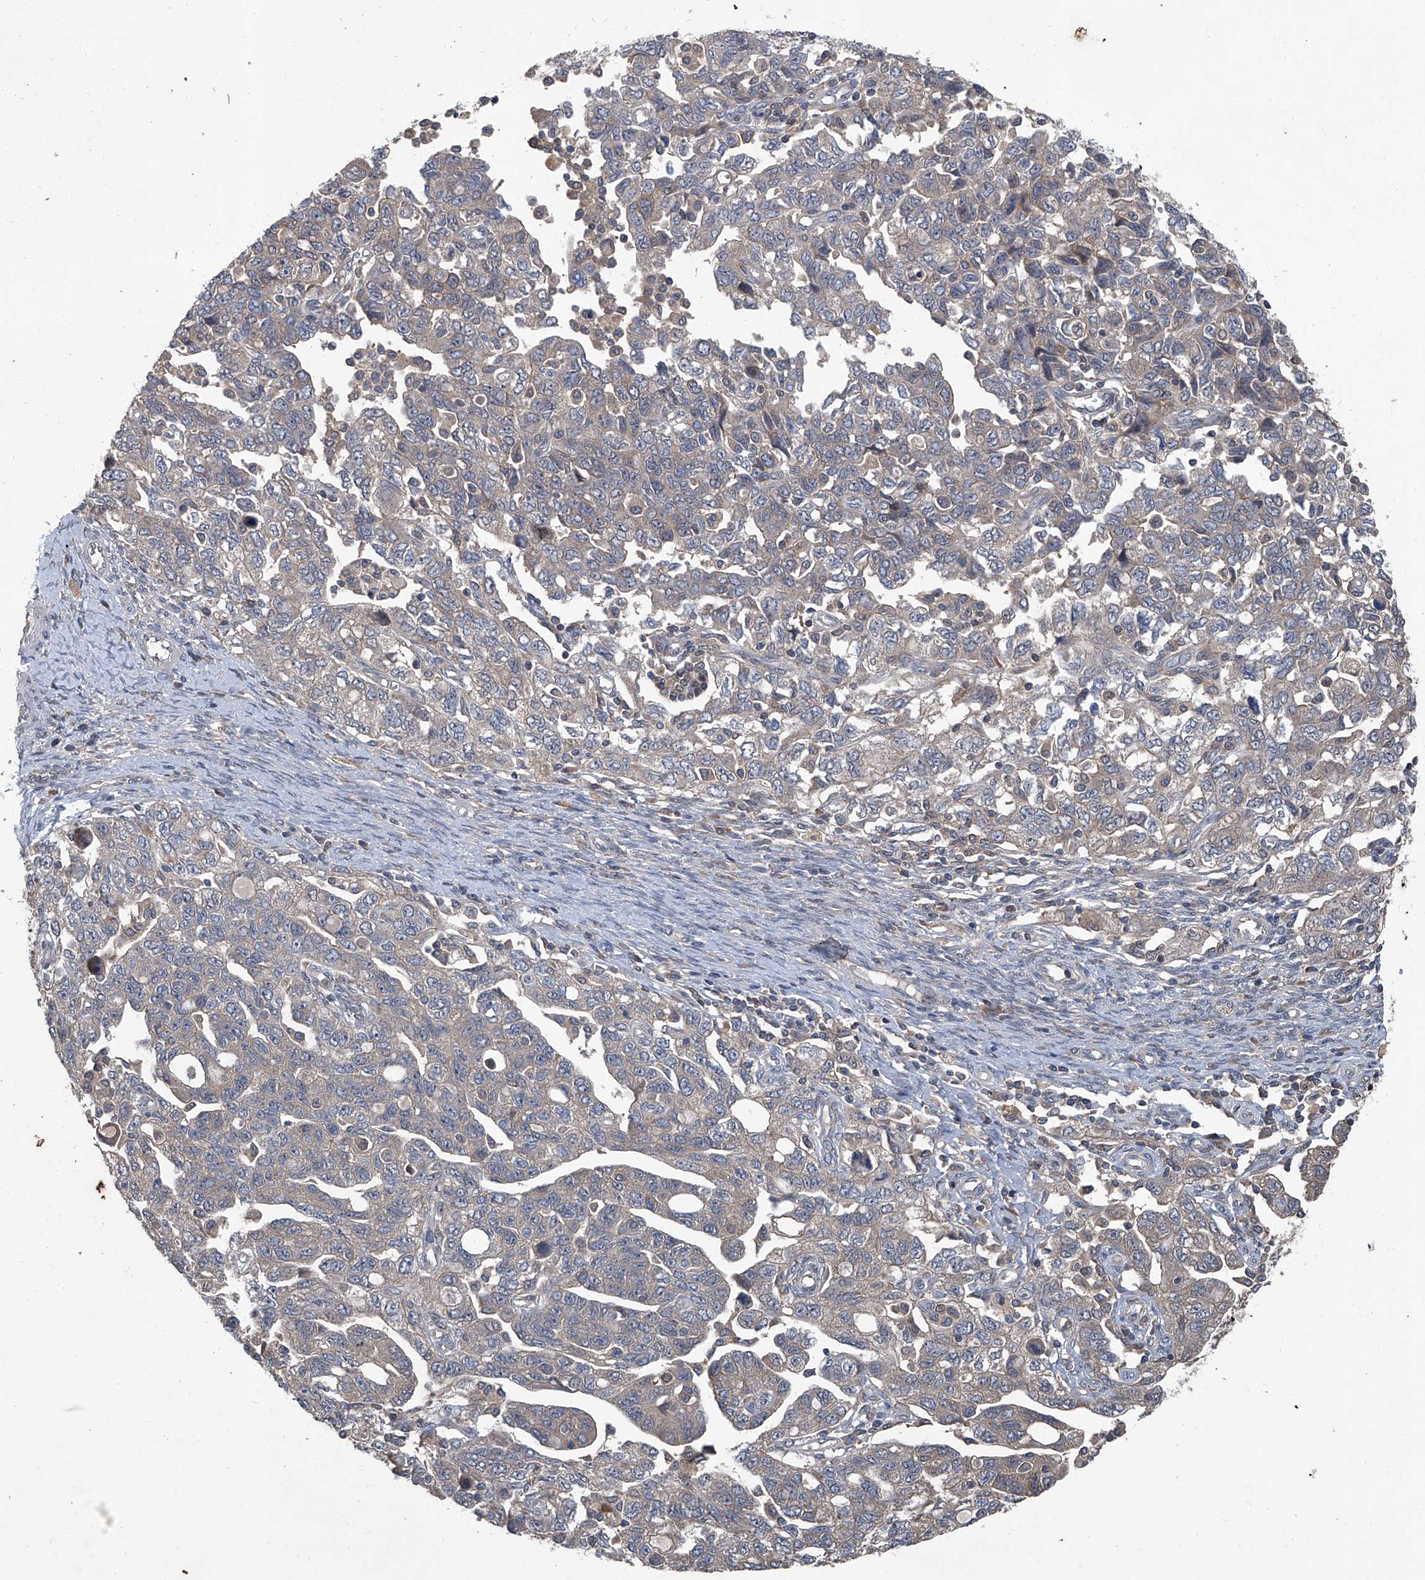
{"staining": {"intensity": "negative", "quantity": "none", "location": "none"}, "tissue": "ovarian cancer", "cell_type": "Tumor cells", "image_type": "cancer", "snomed": [{"axis": "morphology", "description": "Carcinoma, NOS"}, {"axis": "morphology", "description": "Cystadenocarcinoma, serous, NOS"}, {"axis": "topography", "description": "Ovary"}], "caption": "Immunohistochemical staining of human serous cystadenocarcinoma (ovarian) exhibits no significant expression in tumor cells.", "gene": "ANKRD34A", "patient": {"sex": "female", "age": 69}}